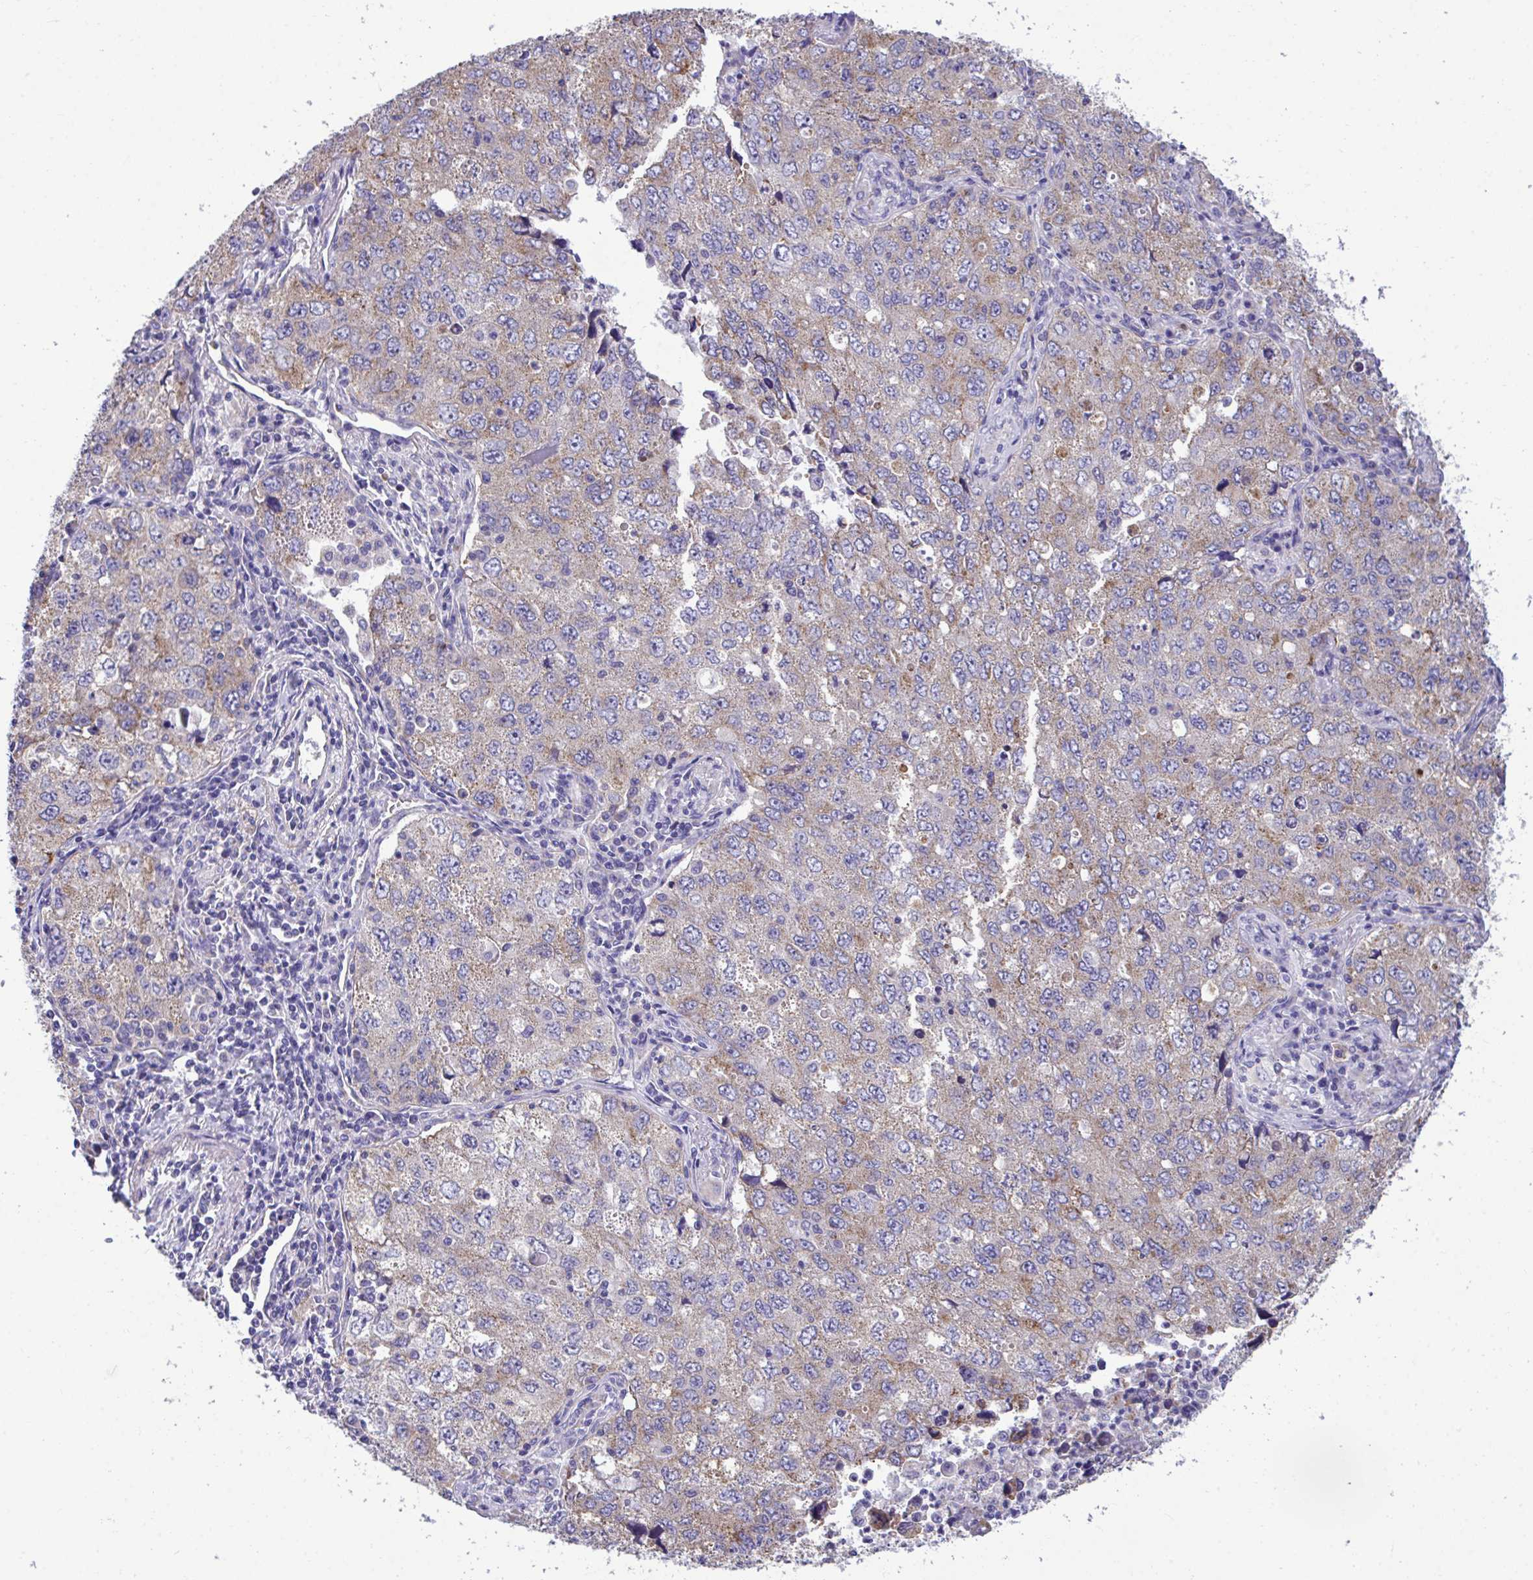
{"staining": {"intensity": "weak", "quantity": "25%-75%", "location": "cytoplasmic/membranous"}, "tissue": "lung cancer", "cell_type": "Tumor cells", "image_type": "cancer", "snomed": [{"axis": "morphology", "description": "Adenocarcinoma, NOS"}, {"axis": "topography", "description": "Lung"}], "caption": "Adenocarcinoma (lung) stained with immunohistochemistry demonstrates weak cytoplasmic/membranous expression in about 25%-75% of tumor cells. The protein of interest is shown in brown color, while the nuclei are stained blue.", "gene": "SARS2", "patient": {"sex": "female", "age": 57}}